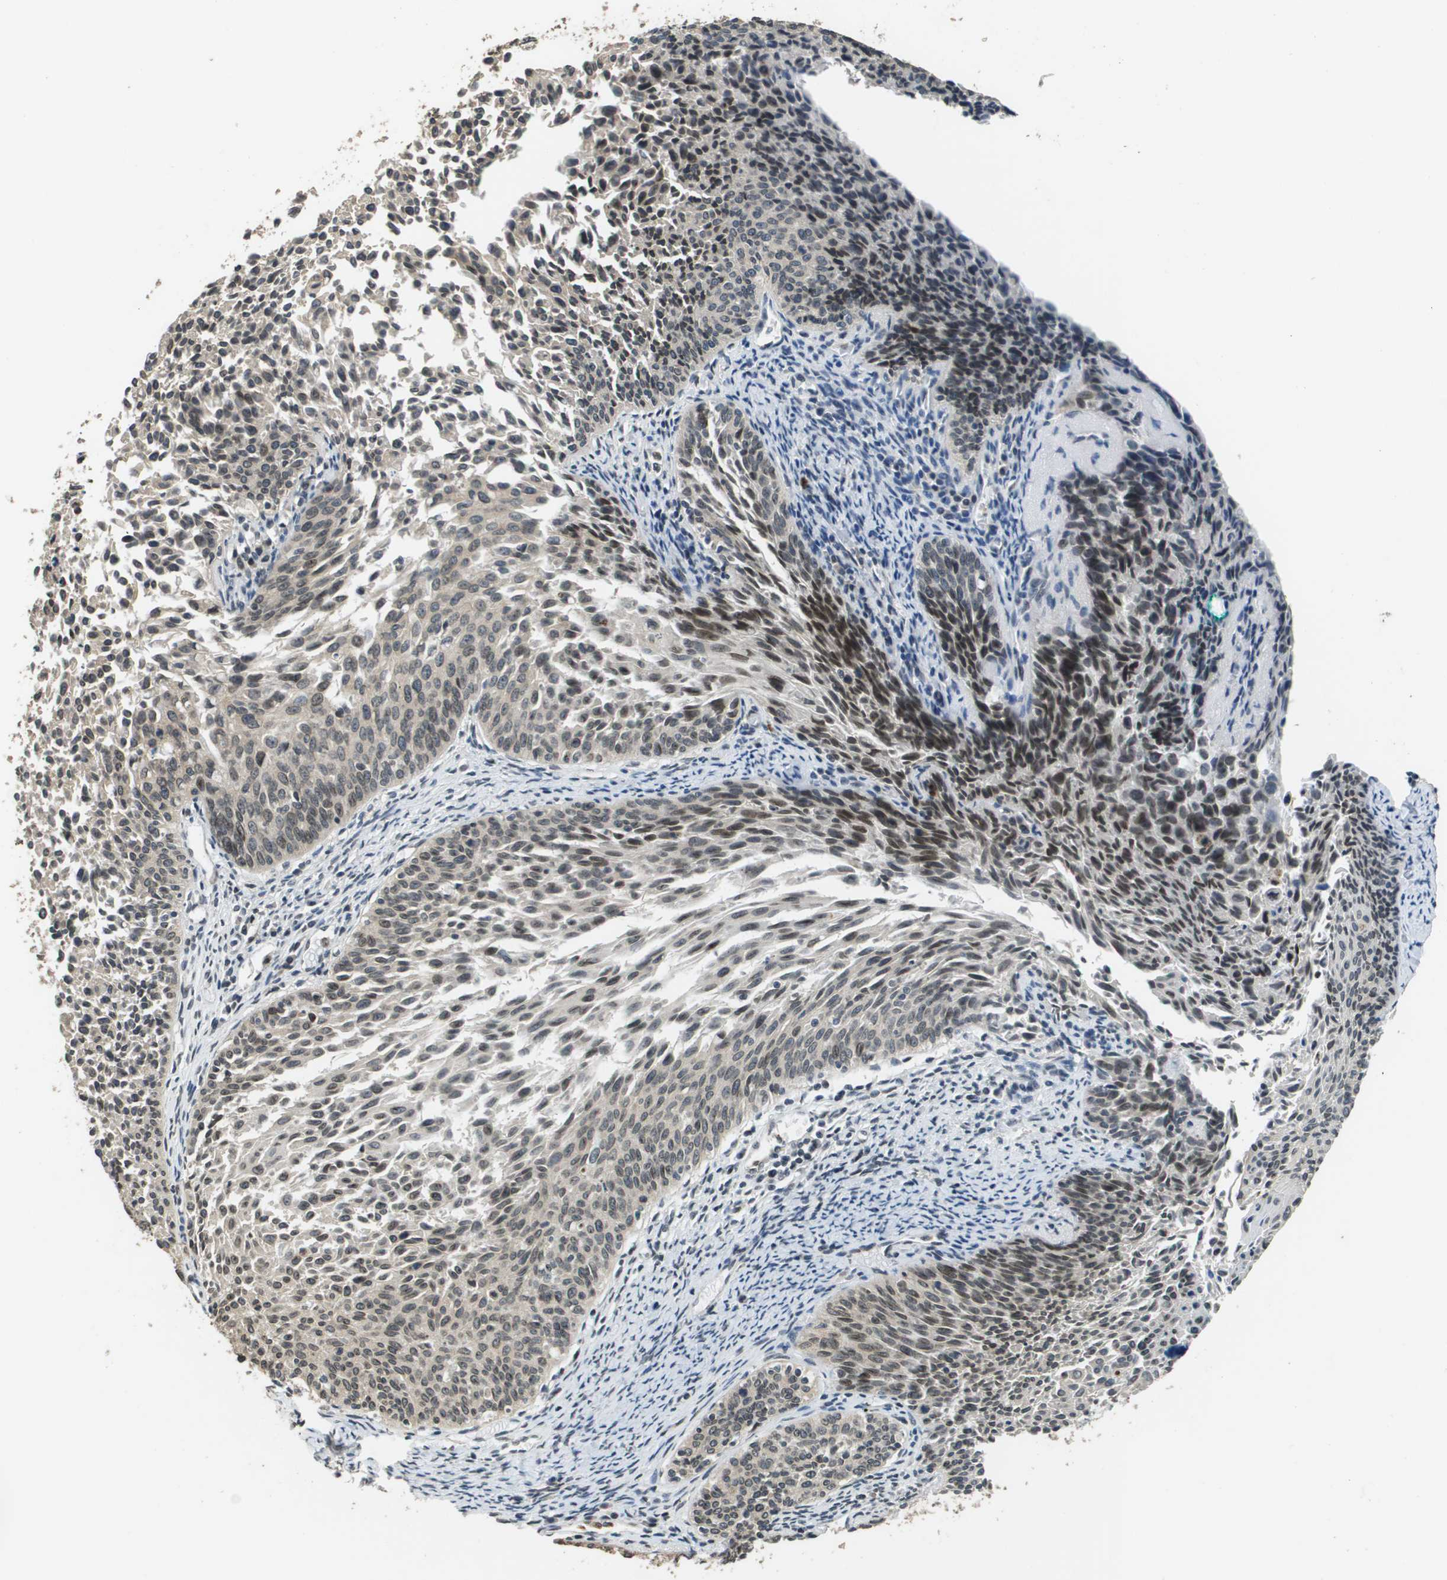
{"staining": {"intensity": "moderate", "quantity": ">75%", "location": "cytoplasmic/membranous,nuclear"}, "tissue": "cervical cancer", "cell_type": "Tumor cells", "image_type": "cancer", "snomed": [{"axis": "morphology", "description": "Squamous cell carcinoma, NOS"}, {"axis": "topography", "description": "Cervix"}], "caption": "Moderate cytoplasmic/membranous and nuclear positivity is present in about >75% of tumor cells in squamous cell carcinoma (cervical).", "gene": "FANCC", "patient": {"sex": "female", "age": 55}}